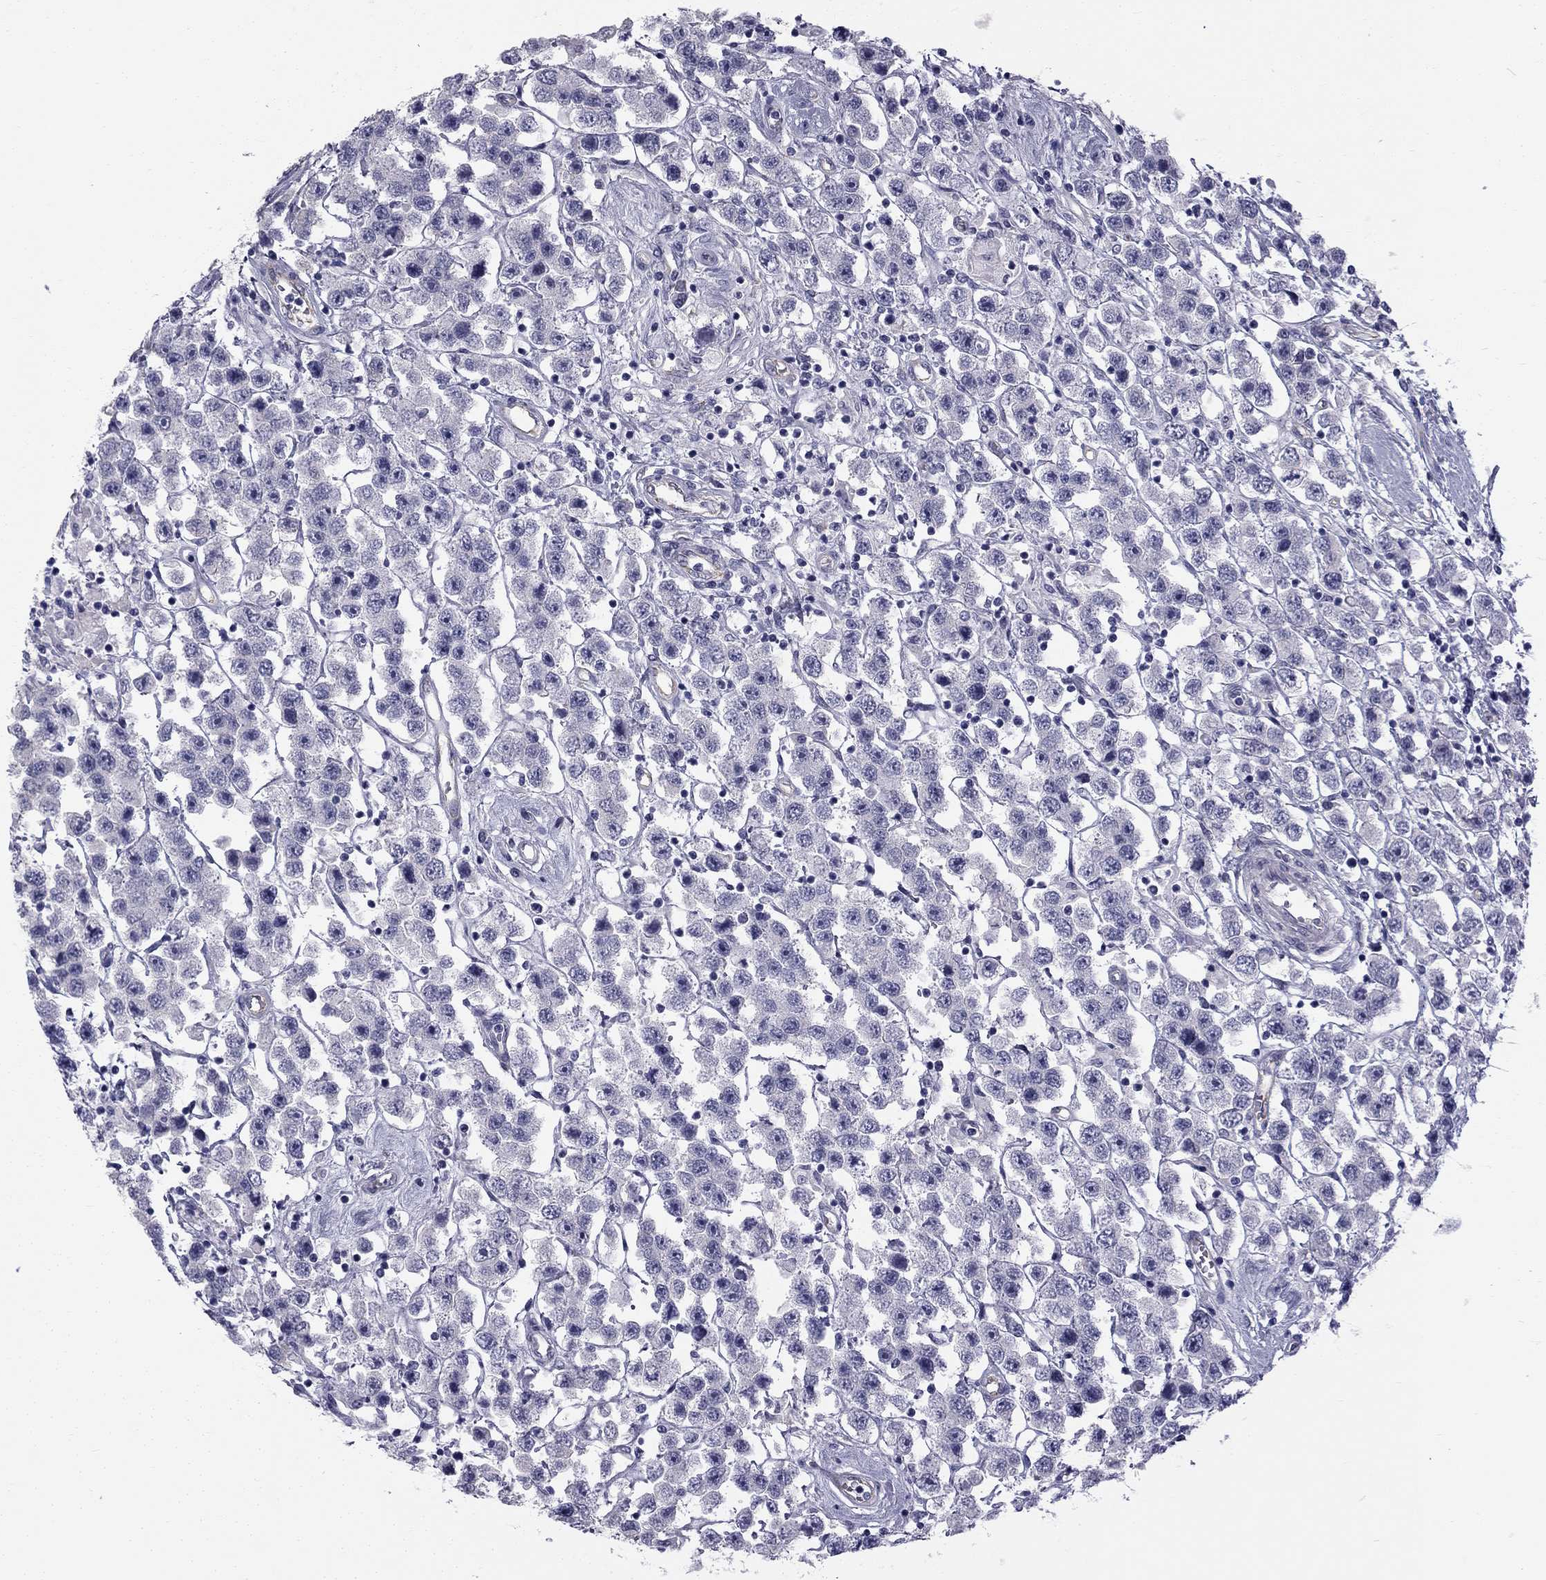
{"staining": {"intensity": "negative", "quantity": "none", "location": "none"}, "tissue": "testis cancer", "cell_type": "Tumor cells", "image_type": "cancer", "snomed": [{"axis": "morphology", "description": "Seminoma, NOS"}, {"axis": "topography", "description": "Testis"}], "caption": "Tumor cells are negative for protein expression in human testis seminoma.", "gene": "CCDC40", "patient": {"sex": "male", "age": 45}}